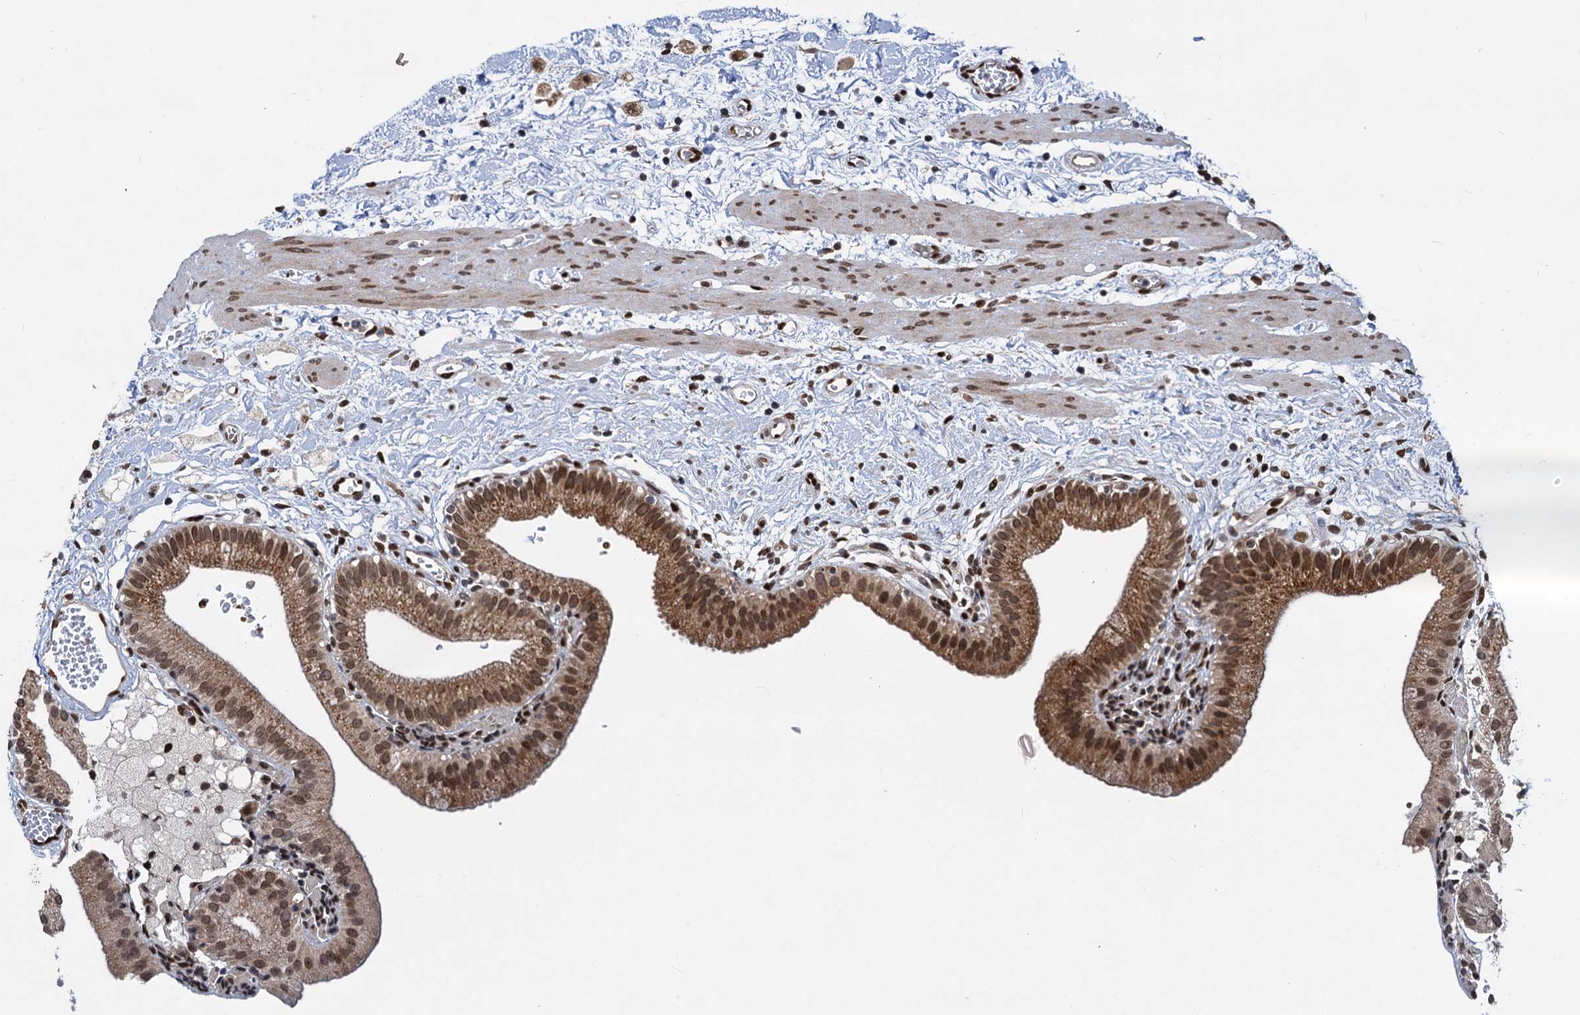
{"staining": {"intensity": "moderate", "quantity": ">75%", "location": "cytoplasmic/membranous,nuclear"}, "tissue": "gallbladder", "cell_type": "Glandular cells", "image_type": "normal", "snomed": [{"axis": "morphology", "description": "Normal tissue, NOS"}, {"axis": "topography", "description": "Gallbladder"}], "caption": "Immunohistochemical staining of benign human gallbladder demonstrates medium levels of moderate cytoplasmic/membranous,nuclear staining in approximately >75% of glandular cells. Using DAB (3,3'-diaminobenzidine) (brown) and hematoxylin (blue) stains, captured at high magnification using brightfield microscopy.", "gene": "MESD", "patient": {"sex": "male", "age": 55}}